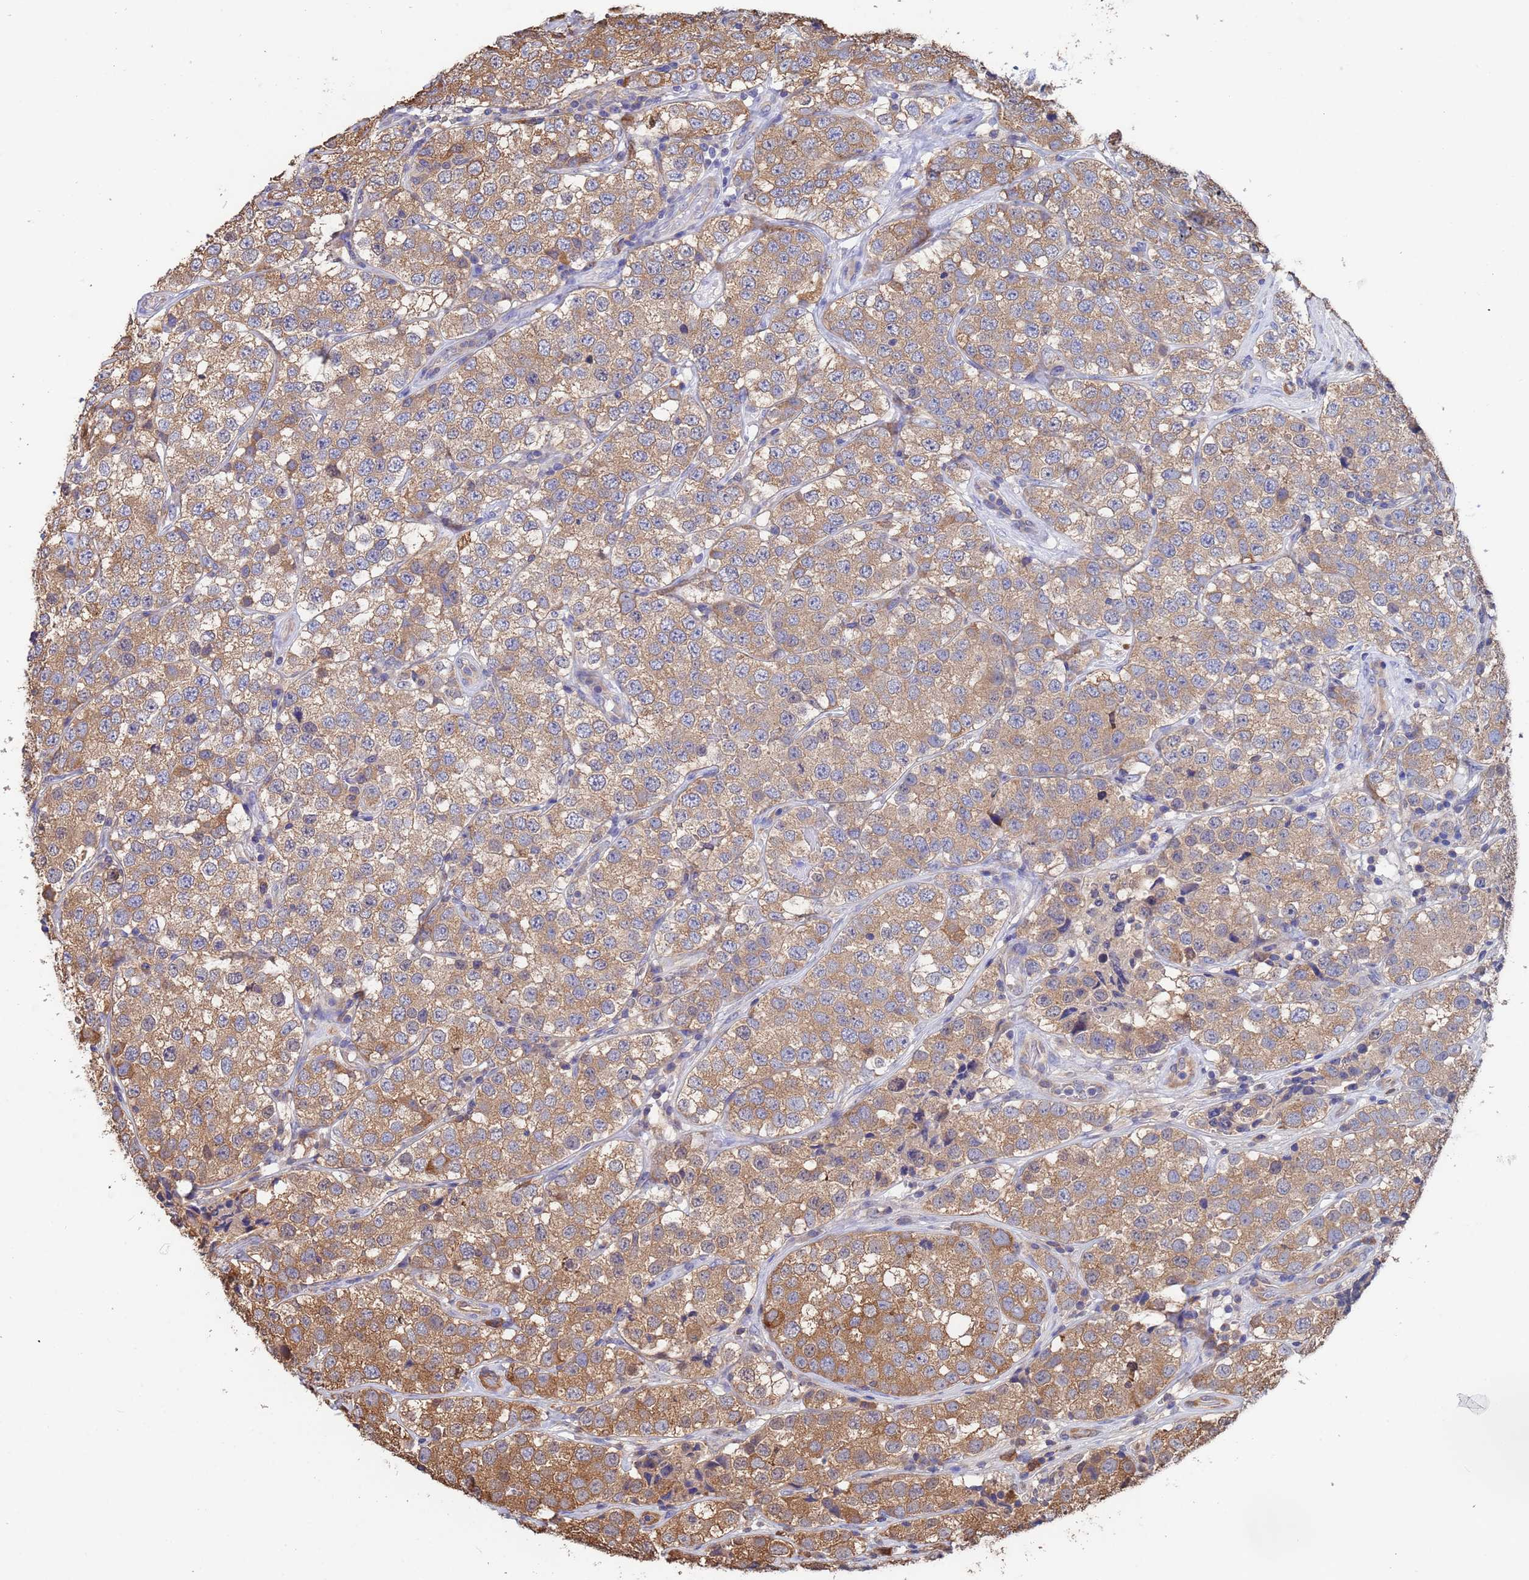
{"staining": {"intensity": "moderate", "quantity": ">75%", "location": "cytoplasmic/membranous"}, "tissue": "testis cancer", "cell_type": "Tumor cells", "image_type": "cancer", "snomed": [{"axis": "morphology", "description": "Seminoma, NOS"}, {"axis": "topography", "description": "Testis"}], "caption": "Testis seminoma tissue demonstrates moderate cytoplasmic/membranous staining in approximately >75% of tumor cells (Brightfield microscopy of DAB IHC at high magnification).", "gene": "FAM25A", "patient": {"sex": "male", "age": 34}}